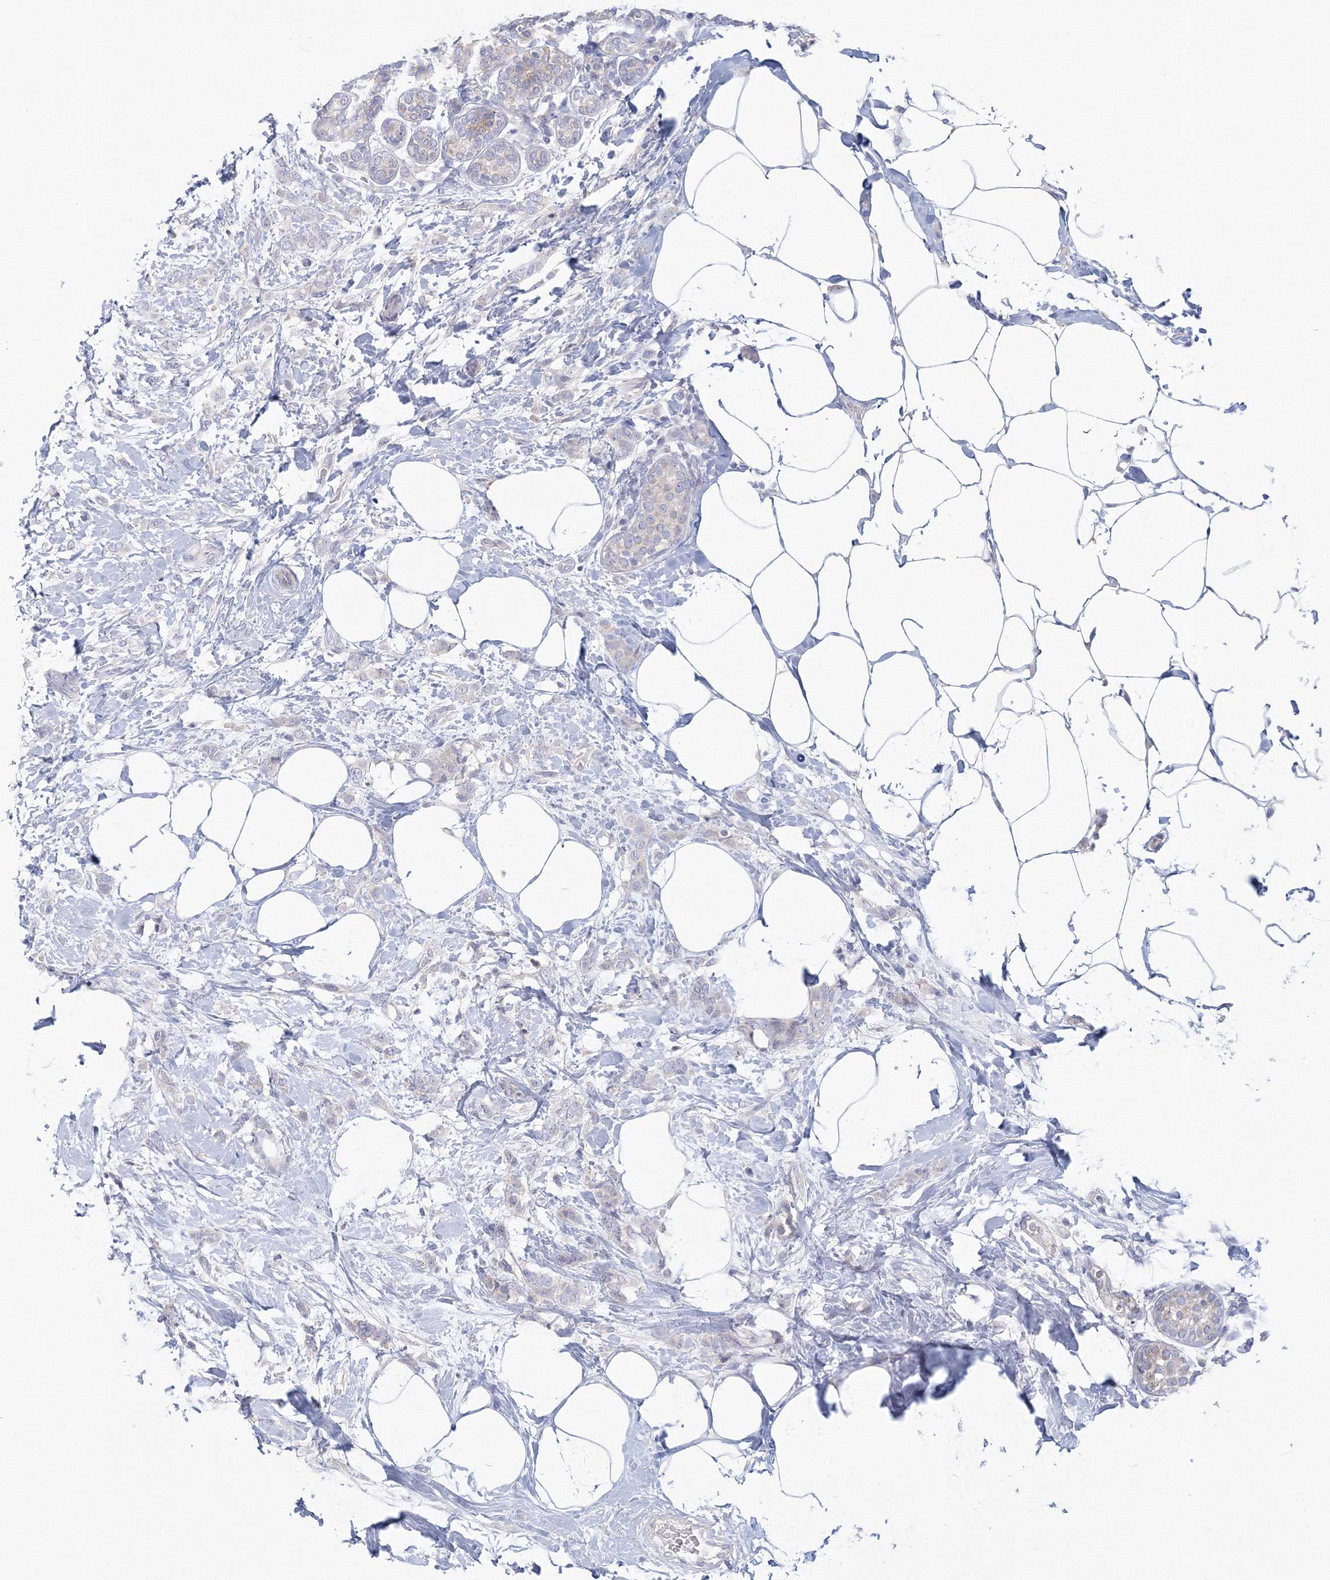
{"staining": {"intensity": "negative", "quantity": "none", "location": "none"}, "tissue": "breast cancer", "cell_type": "Tumor cells", "image_type": "cancer", "snomed": [{"axis": "morphology", "description": "Lobular carcinoma, in situ"}, {"axis": "morphology", "description": "Lobular carcinoma"}, {"axis": "topography", "description": "Breast"}], "caption": "The histopathology image demonstrates no staining of tumor cells in breast cancer (lobular carcinoma in situ).", "gene": "TACC2", "patient": {"sex": "female", "age": 41}}